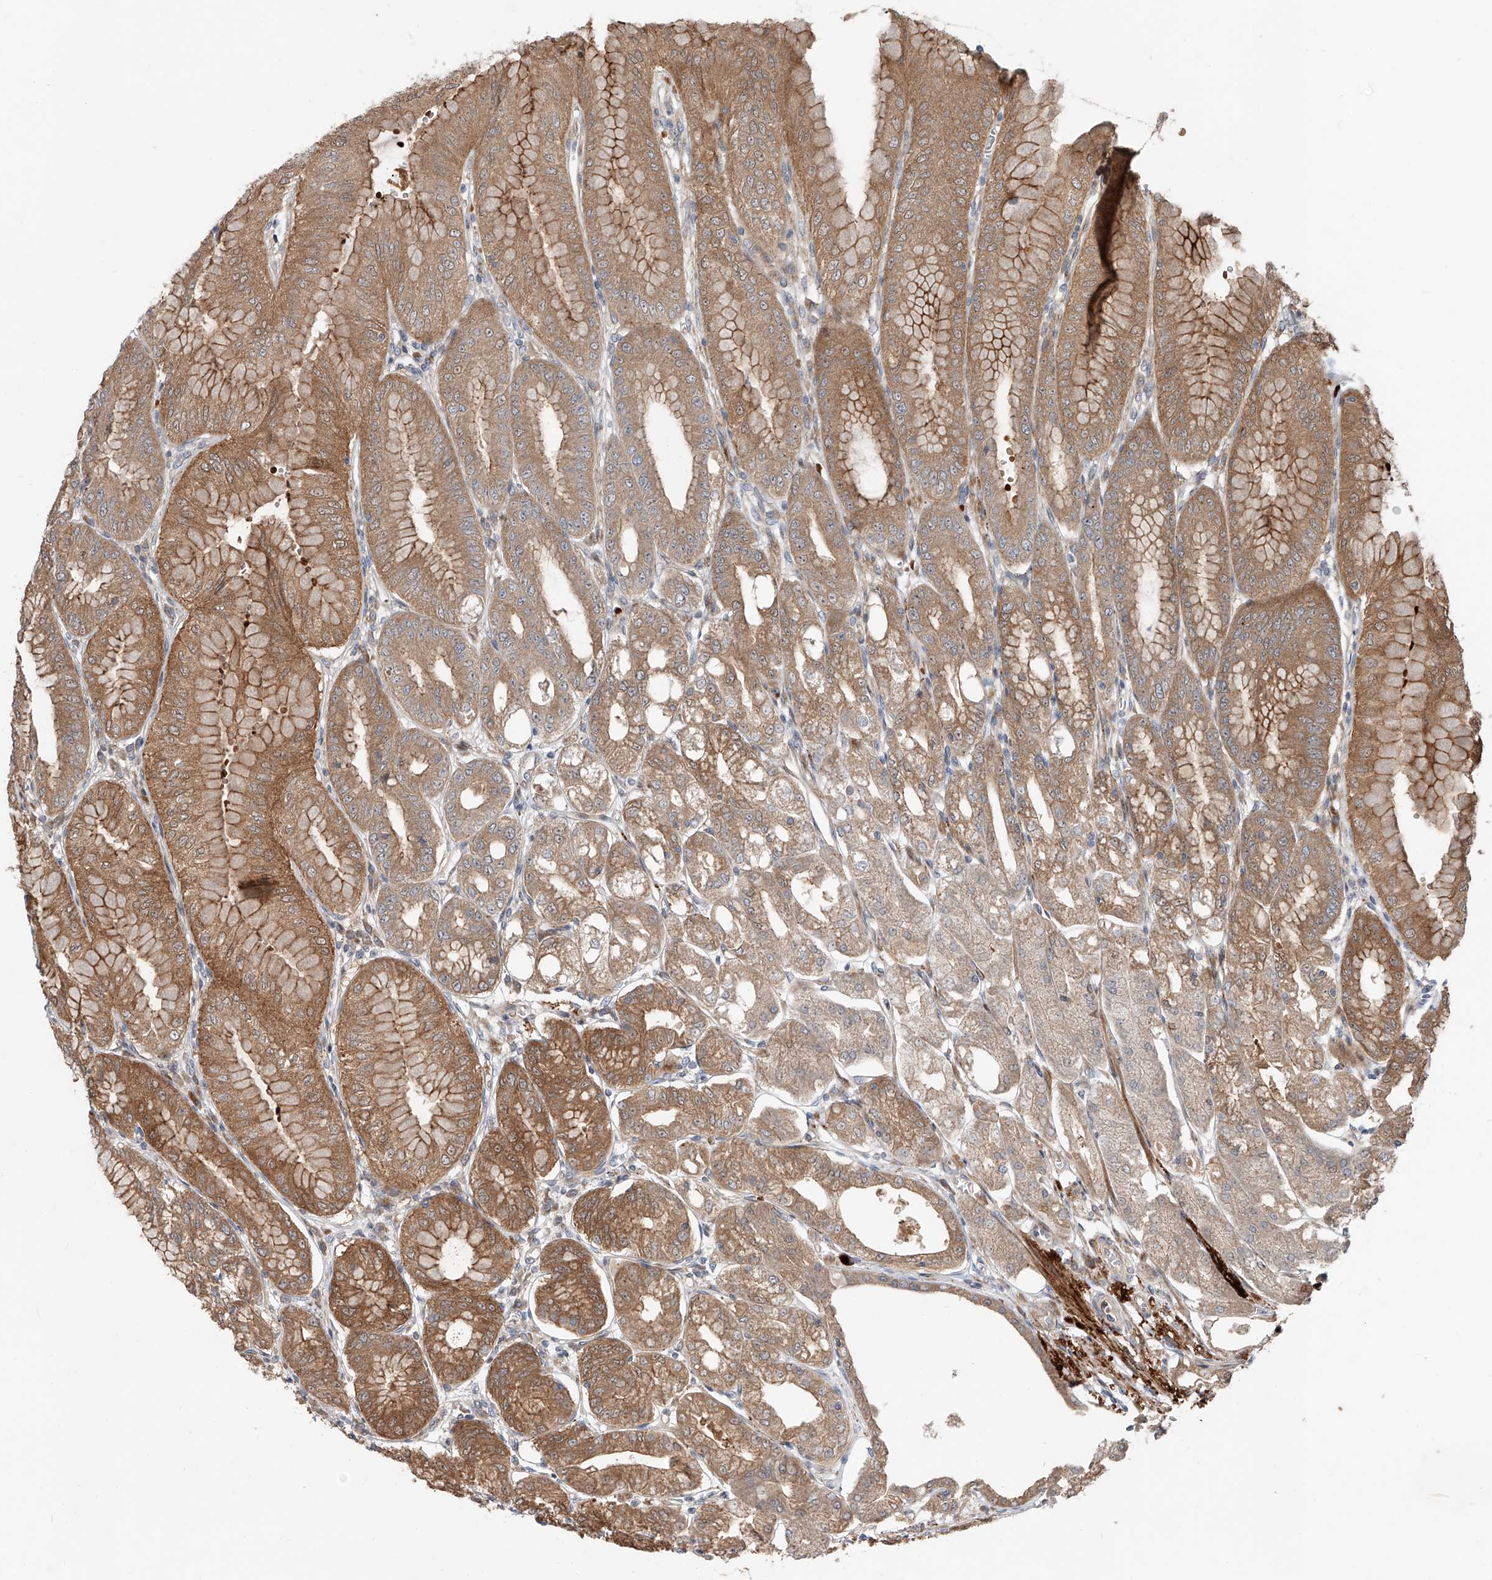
{"staining": {"intensity": "strong", "quantity": ">75%", "location": "cytoplasmic/membranous"}, "tissue": "stomach", "cell_type": "Glandular cells", "image_type": "normal", "snomed": [{"axis": "morphology", "description": "Normal tissue, NOS"}, {"axis": "topography", "description": "Stomach, lower"}], "caption": "Immunohistochemistry image of unremarkable stomach stained for a protein (brown), which demonstrates high levels of strong cytoplasmic/membranous expression in about >75% of glandular cells.", "gene": "USF3", "patient": {"sex": "male", "age": 71}}